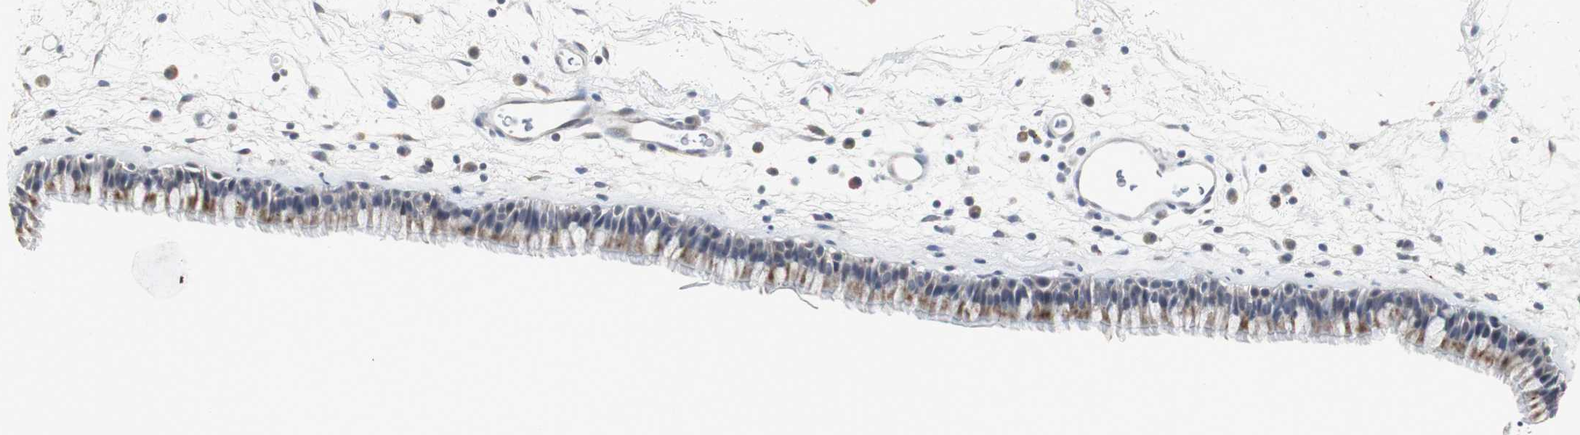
{"staining": {"intensity": "weak", "quantity": ">75%", "location": "cytoplasmic/membranous"}, "tissue": "nasopharynx", "cell_type": "Respiratory epithelial cells", "image_type": "normal", "snomed": [{"axis": "morphology", "description": "Normal tissue, NOS"}, {"axis": "morphology", "description": "Inflammation, NOS"}, {"axis": "topography", "description": "Nasopharynx"}], "caption": "Immunohistochemistry (IHC) micrograph of unremarkable human nasopharynx stained for a protein (brown), which shows low levels of weak cytoplasmic/membranous expression in about >75% of respiratory epithelial cells.", "gene": "NLGN1", "patient": {"sex": "male", "age": 48}}